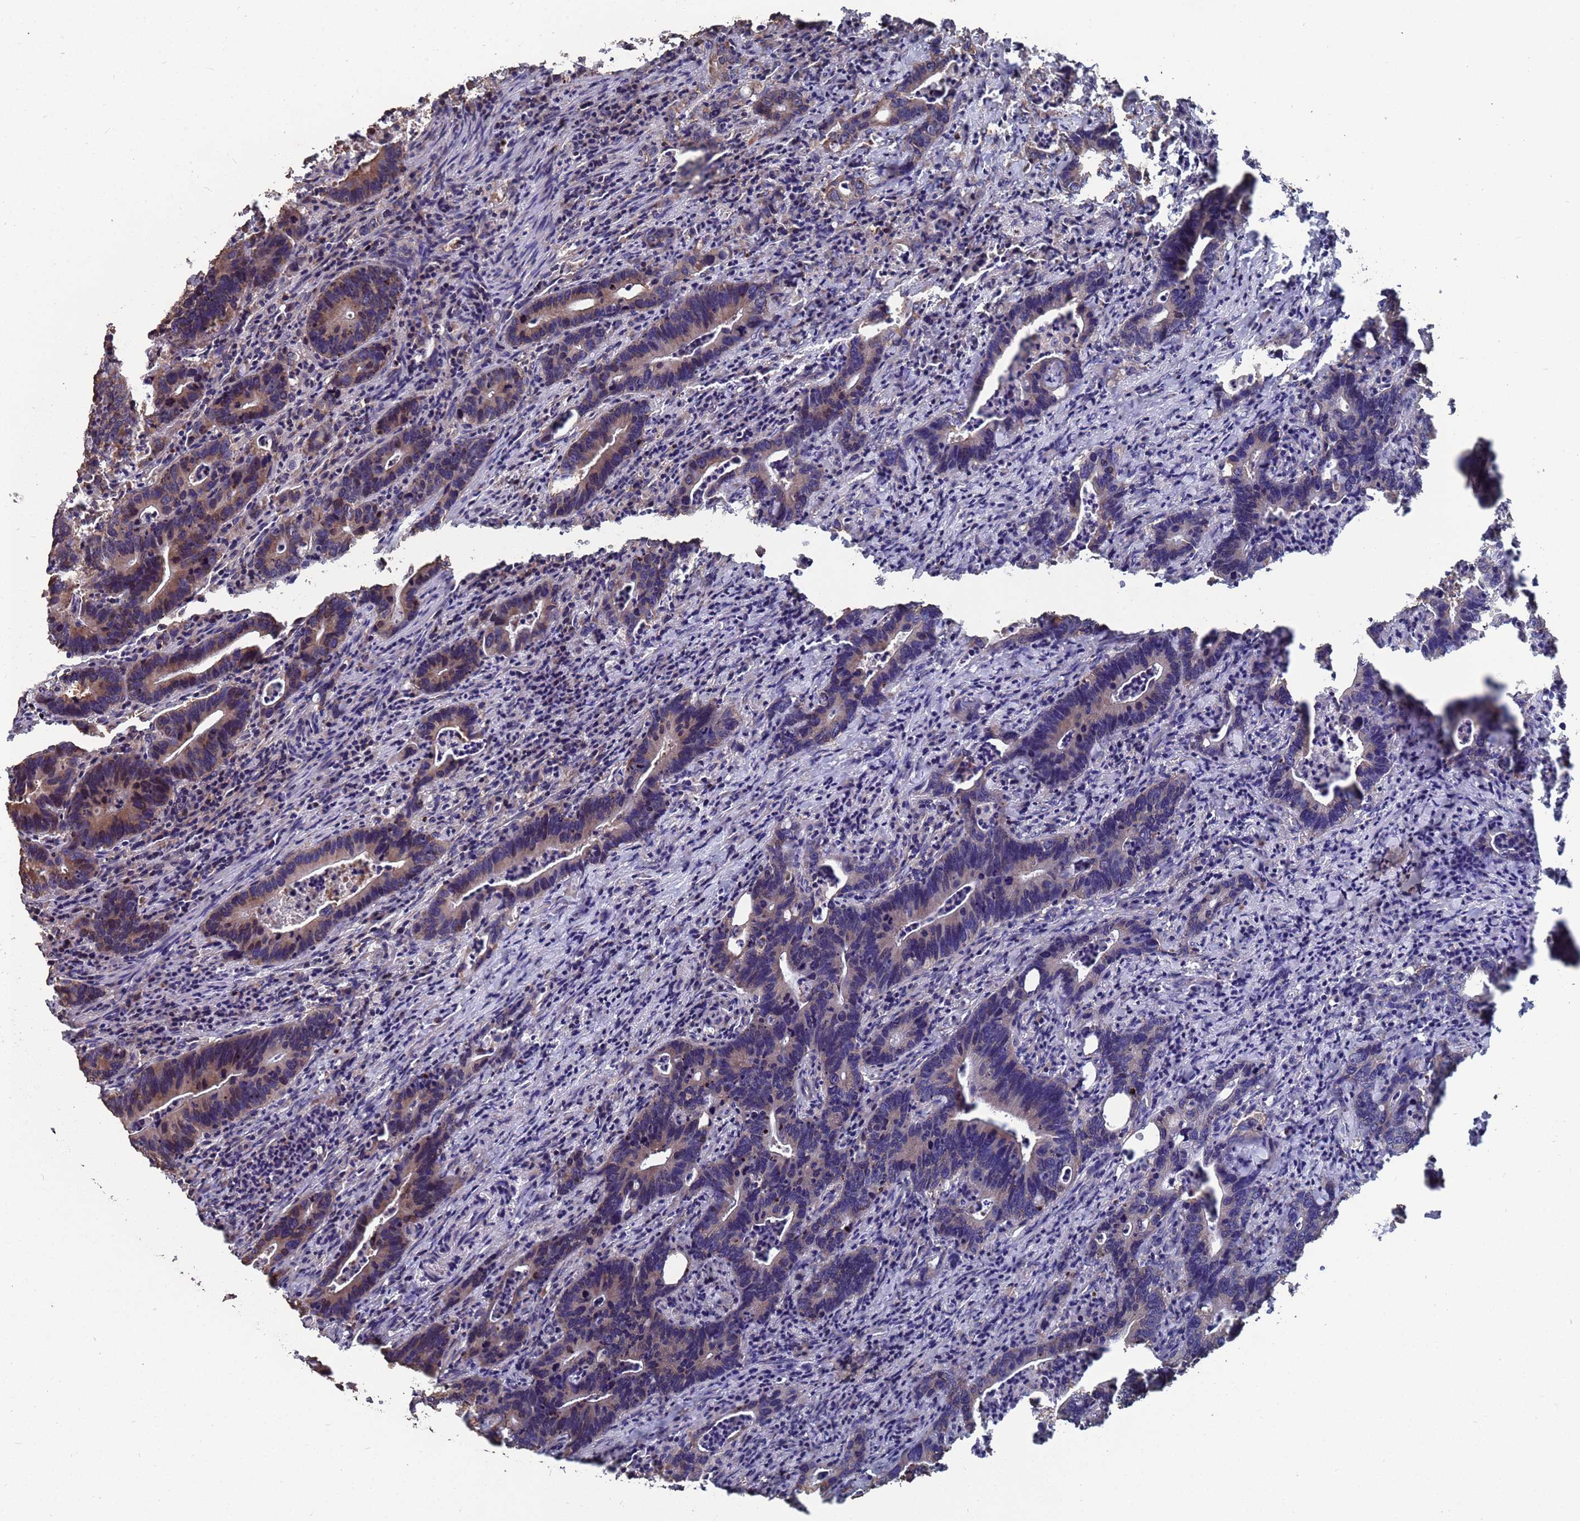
{"staining": {"intensity": "weak", "quantity": "25%-75%", "location": "cytoplasmic/membranous"}, "tissue": "colorectal cancer", "cell_type": "Tumor cells", "image_type": "cancer", "snomed": [{"axis": "morphology", "description": "Adenocarcinoma, NOS"}, {"axis": "topography", "description": "Colon"}], "caption": "An immunohistochemistry (IHC) image of tumor tissue is shown. Protein staining in brown labels weak cytoplasmic/membranous positivity in colorectal cancer within tumor cells.", "gene": "CFAP119", "patient": {"sex": "female", "age": 75}}